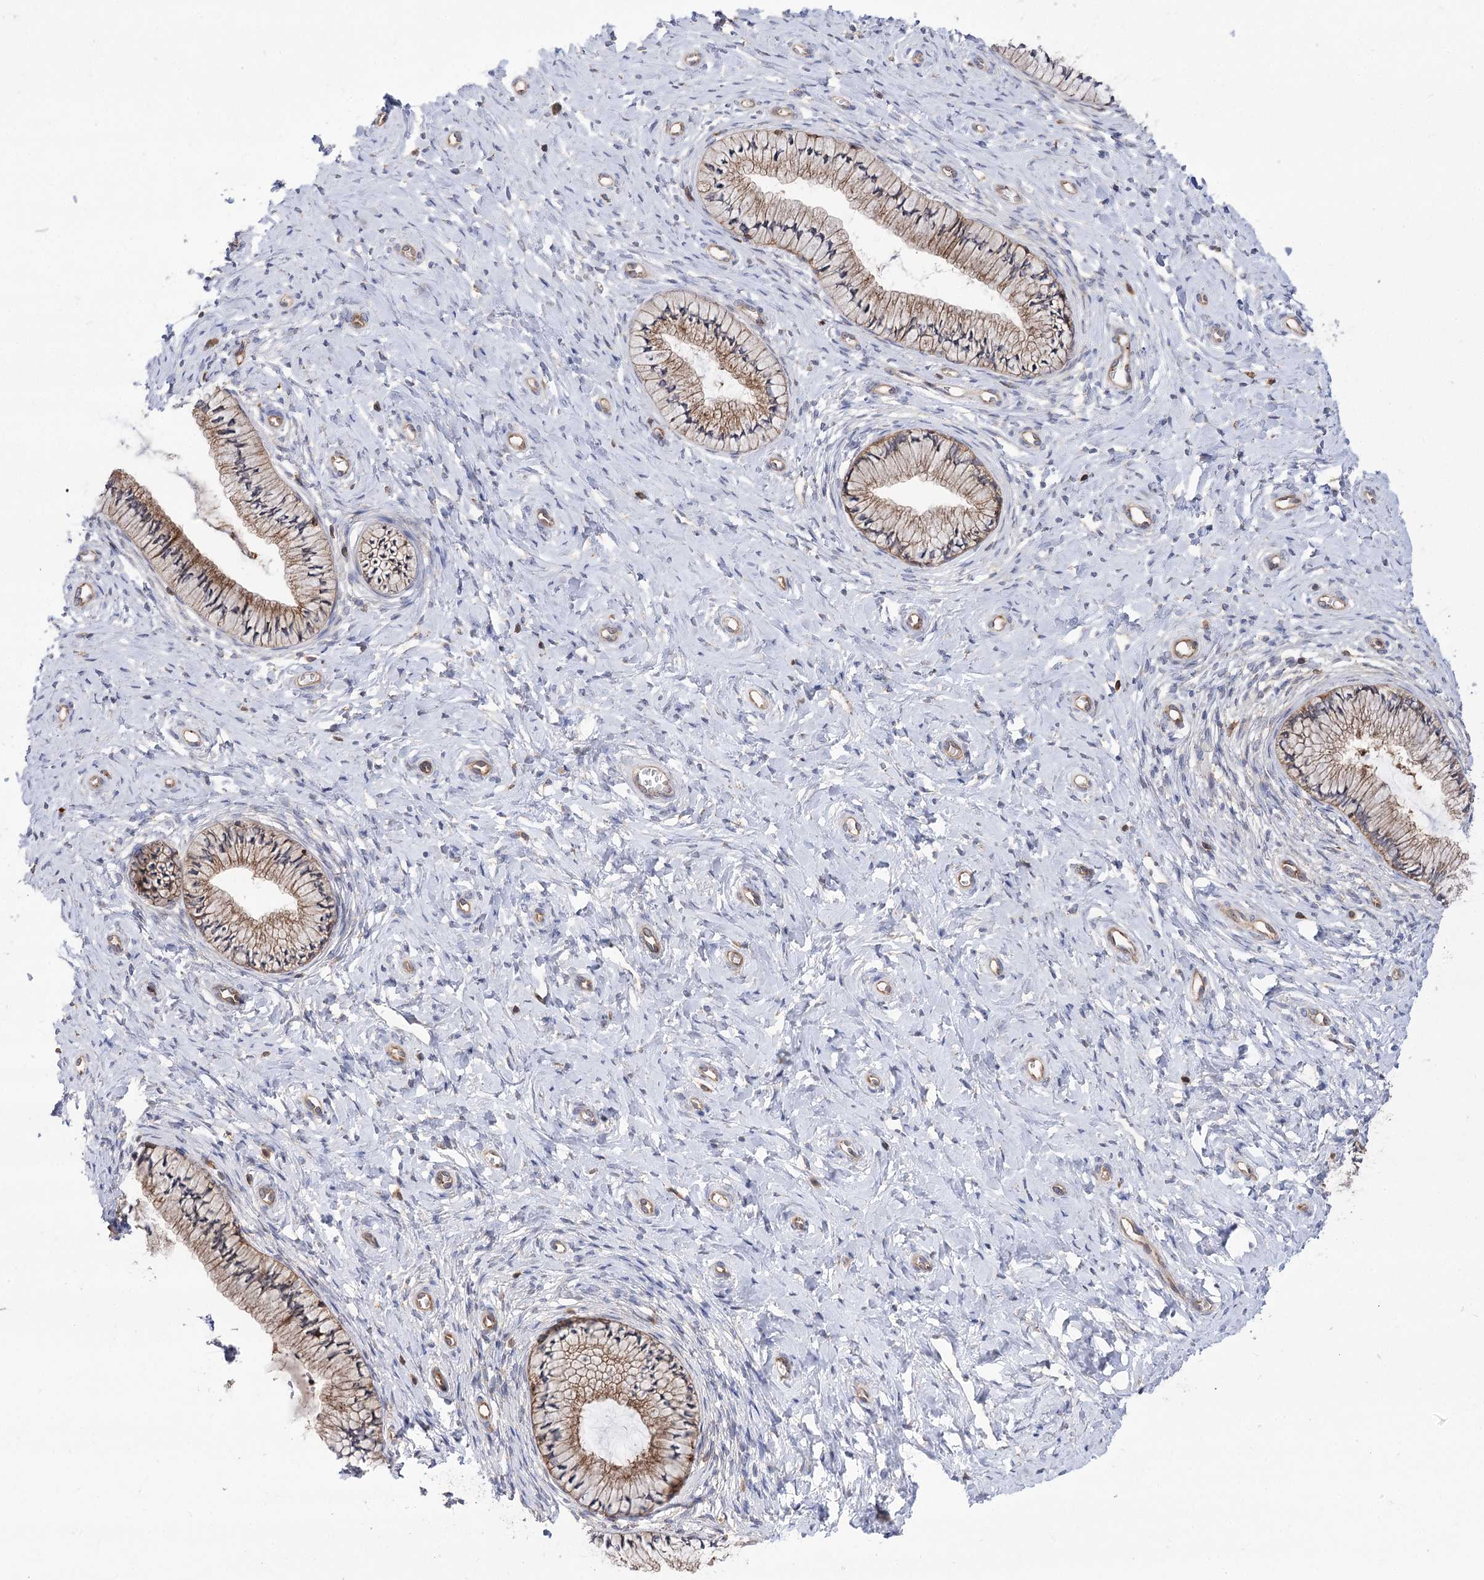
{"staining": {"intensity": "moderate", "quantity": "25%-75%", "location": "cytoplasmic/membranous"}, "tissue": "cervix", "cell_type": "Glandular cells", "image_type": "normal", "snomed": [{"axis": "morphology", "description": "Normal tissue, NOS"}, {"axis": "topography", "description": "Cervix"}], "caption": "The photomicrograph displays staining of normal cervix, revealing moderate cytoplasmic/membranous protein expression (brown color) within glandular cells. The staining was performed using DAB to visualize the protein expression in brown, while the nuclei were stained in blue with hematoxylin (Magnification: 20x).", "gene": "VPS37B", "patient": {"sex": "female", "age": 36}}